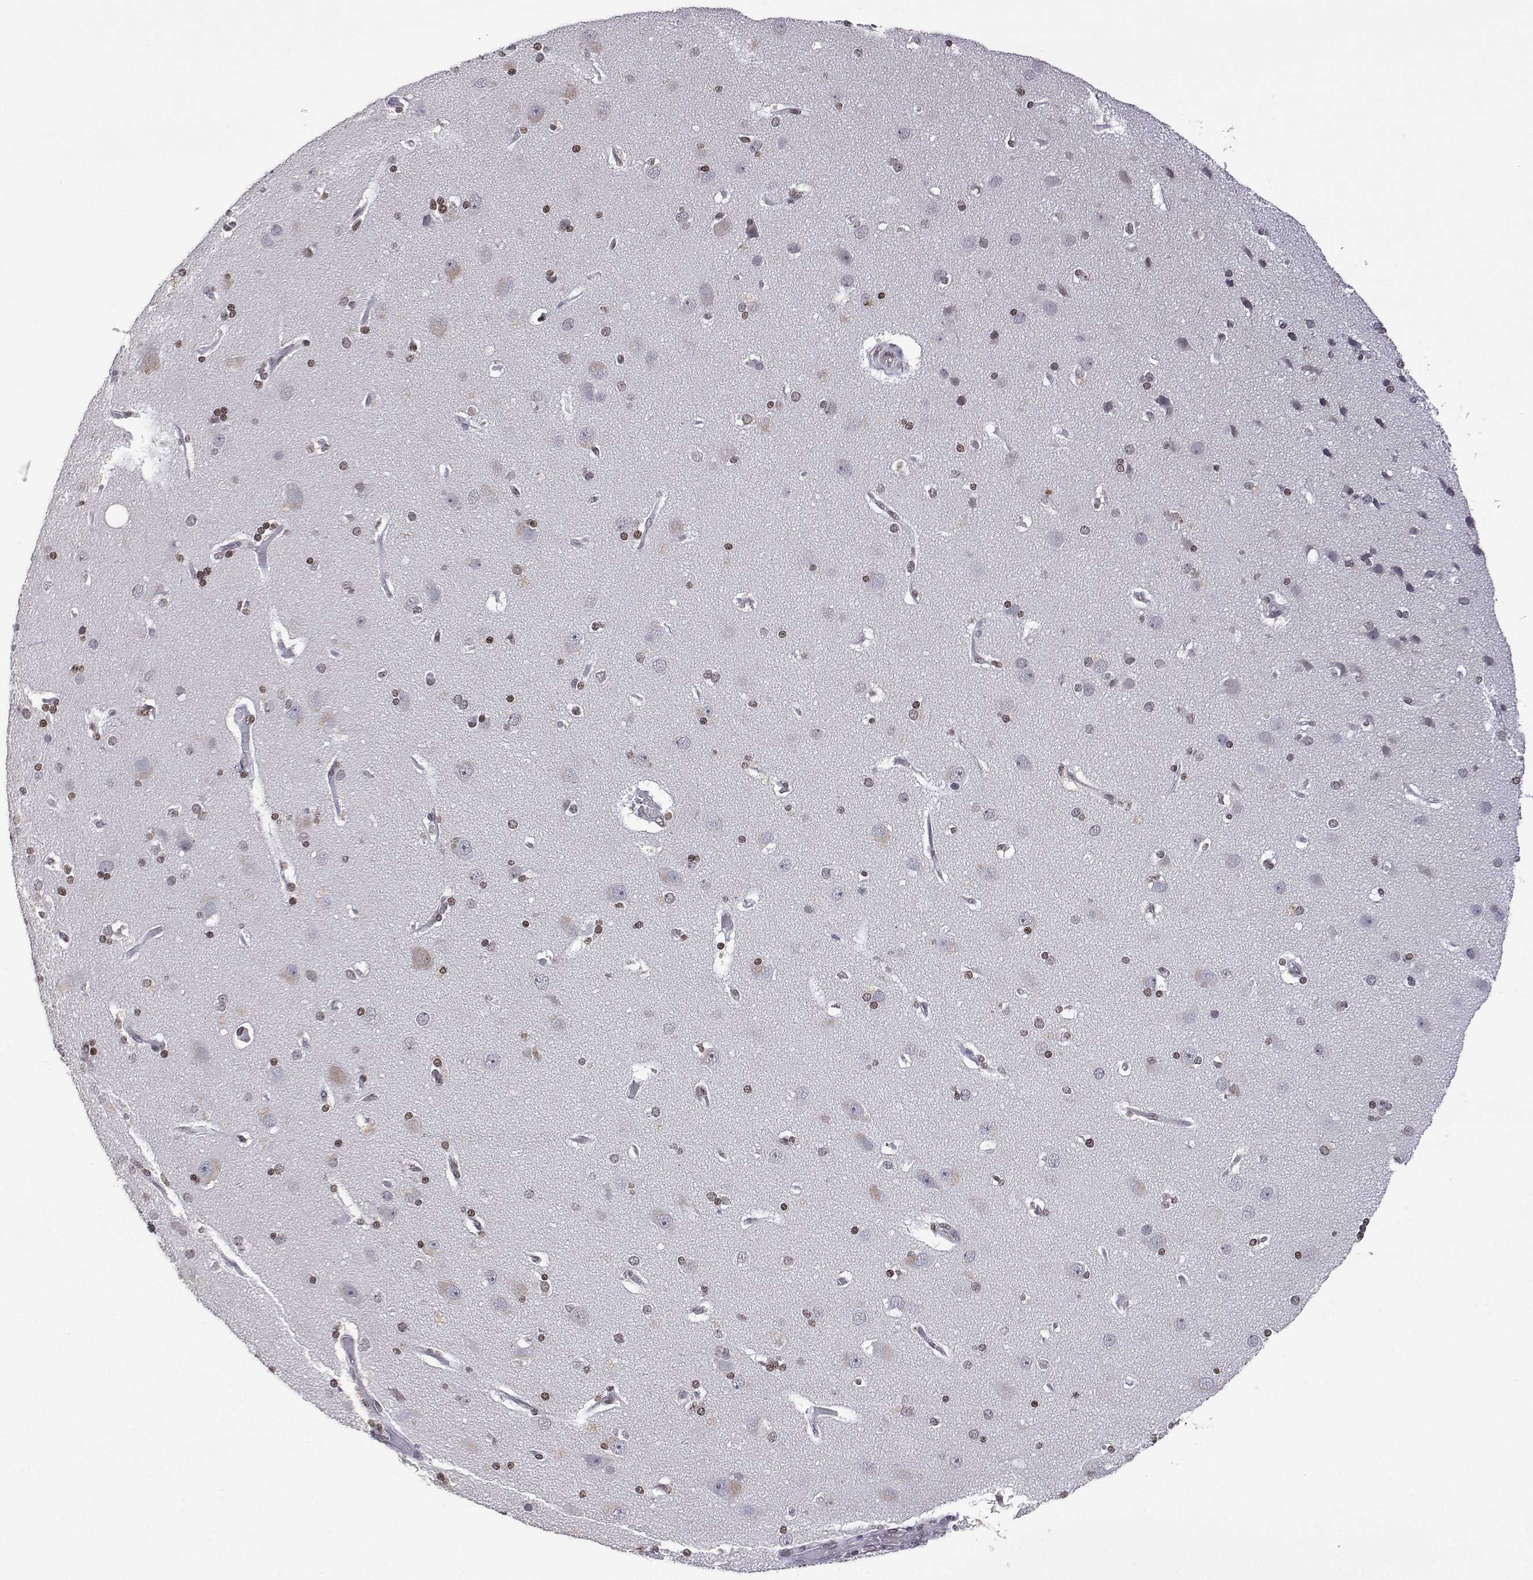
{"staining": {"intensity": "negative", "quantity": "none", "location": "none"}, "tissue": "cerebral cortex", "cell_type": "Endothelial cells", "image_type": "normal", "snomed": [{"axis": "morphology", "description": "Normal tissue, NOS"}, {"axis": "morphology", "description": "Glioma, malignant, High grade"}, {"axis": "topography", "description": "Cerebral cortex"}], "caption": "Photomicrograph shows no significant protein positivity in endothelial cells of normal cerebral cortex. The staining is performed using DAB (3,3'-diaminobenzidine) brown chromogen with nuclei counter-stained in using hematoxylin.", "gene": "XPC", "patient": {"sex": "male", "age": 71}}